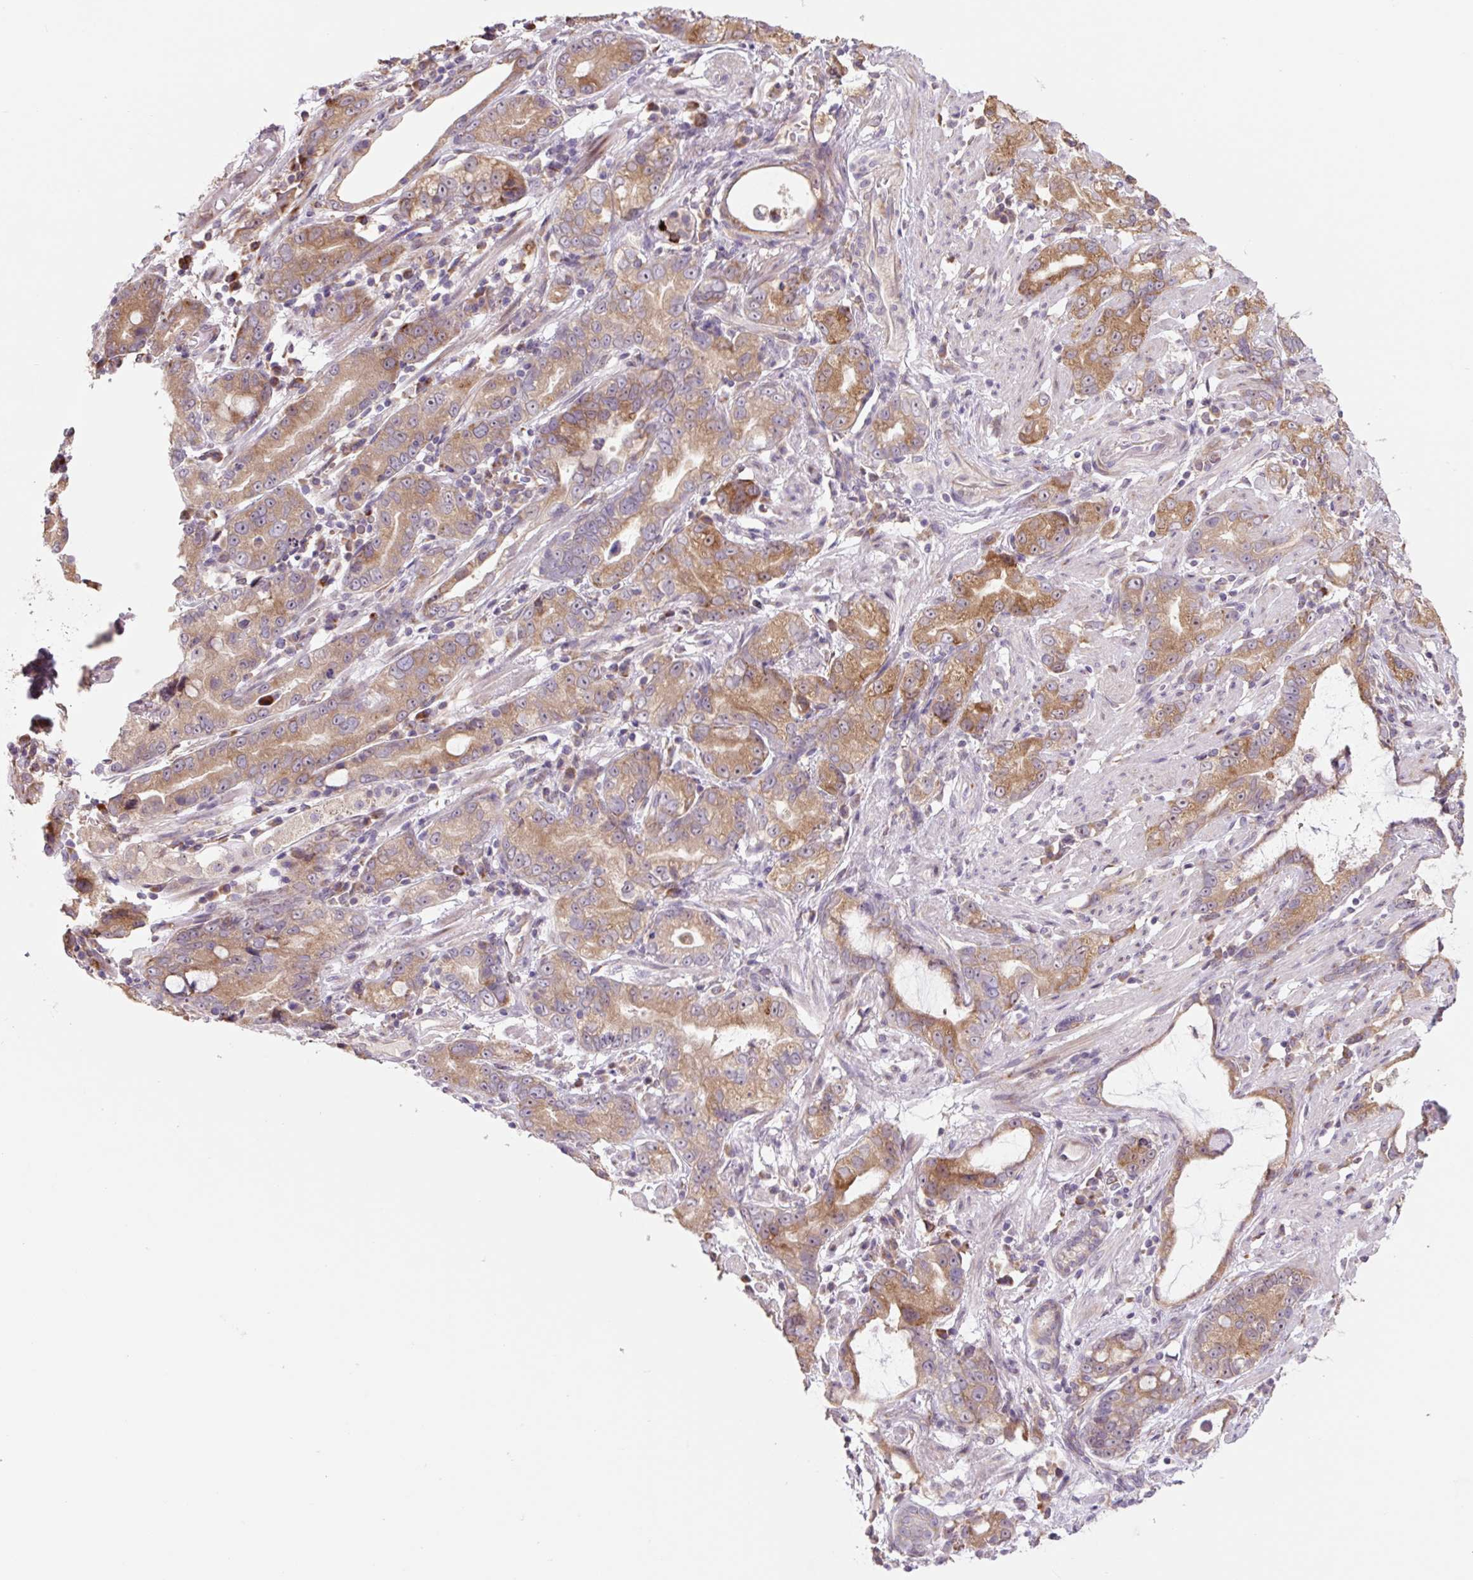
{"staining": {"intensity": "moderate", "quantity": ">75%", "location": "cytoplasmic/membranous"}, "tissue": "stomach cancer", "cell_type": "Tumor cells", "image_type": "cancer", "snomed": [{"axis": "morphology", "description": "Adenocarcinoma, NOS"}, {"axis": "topography", "description": "Stomach"}], "caption": "Immunohistochemical staining of human stomach cancer (adenocarcinoma) demonstrates medium levels of moderate cytoplasmic/membranous protein expression in about >75% of tumor cells. (Brightfield microscopy of DAB IHC at high magnification).", "gene": "PLA2G4A", "patient": {"sex": "male", "age": 55}}